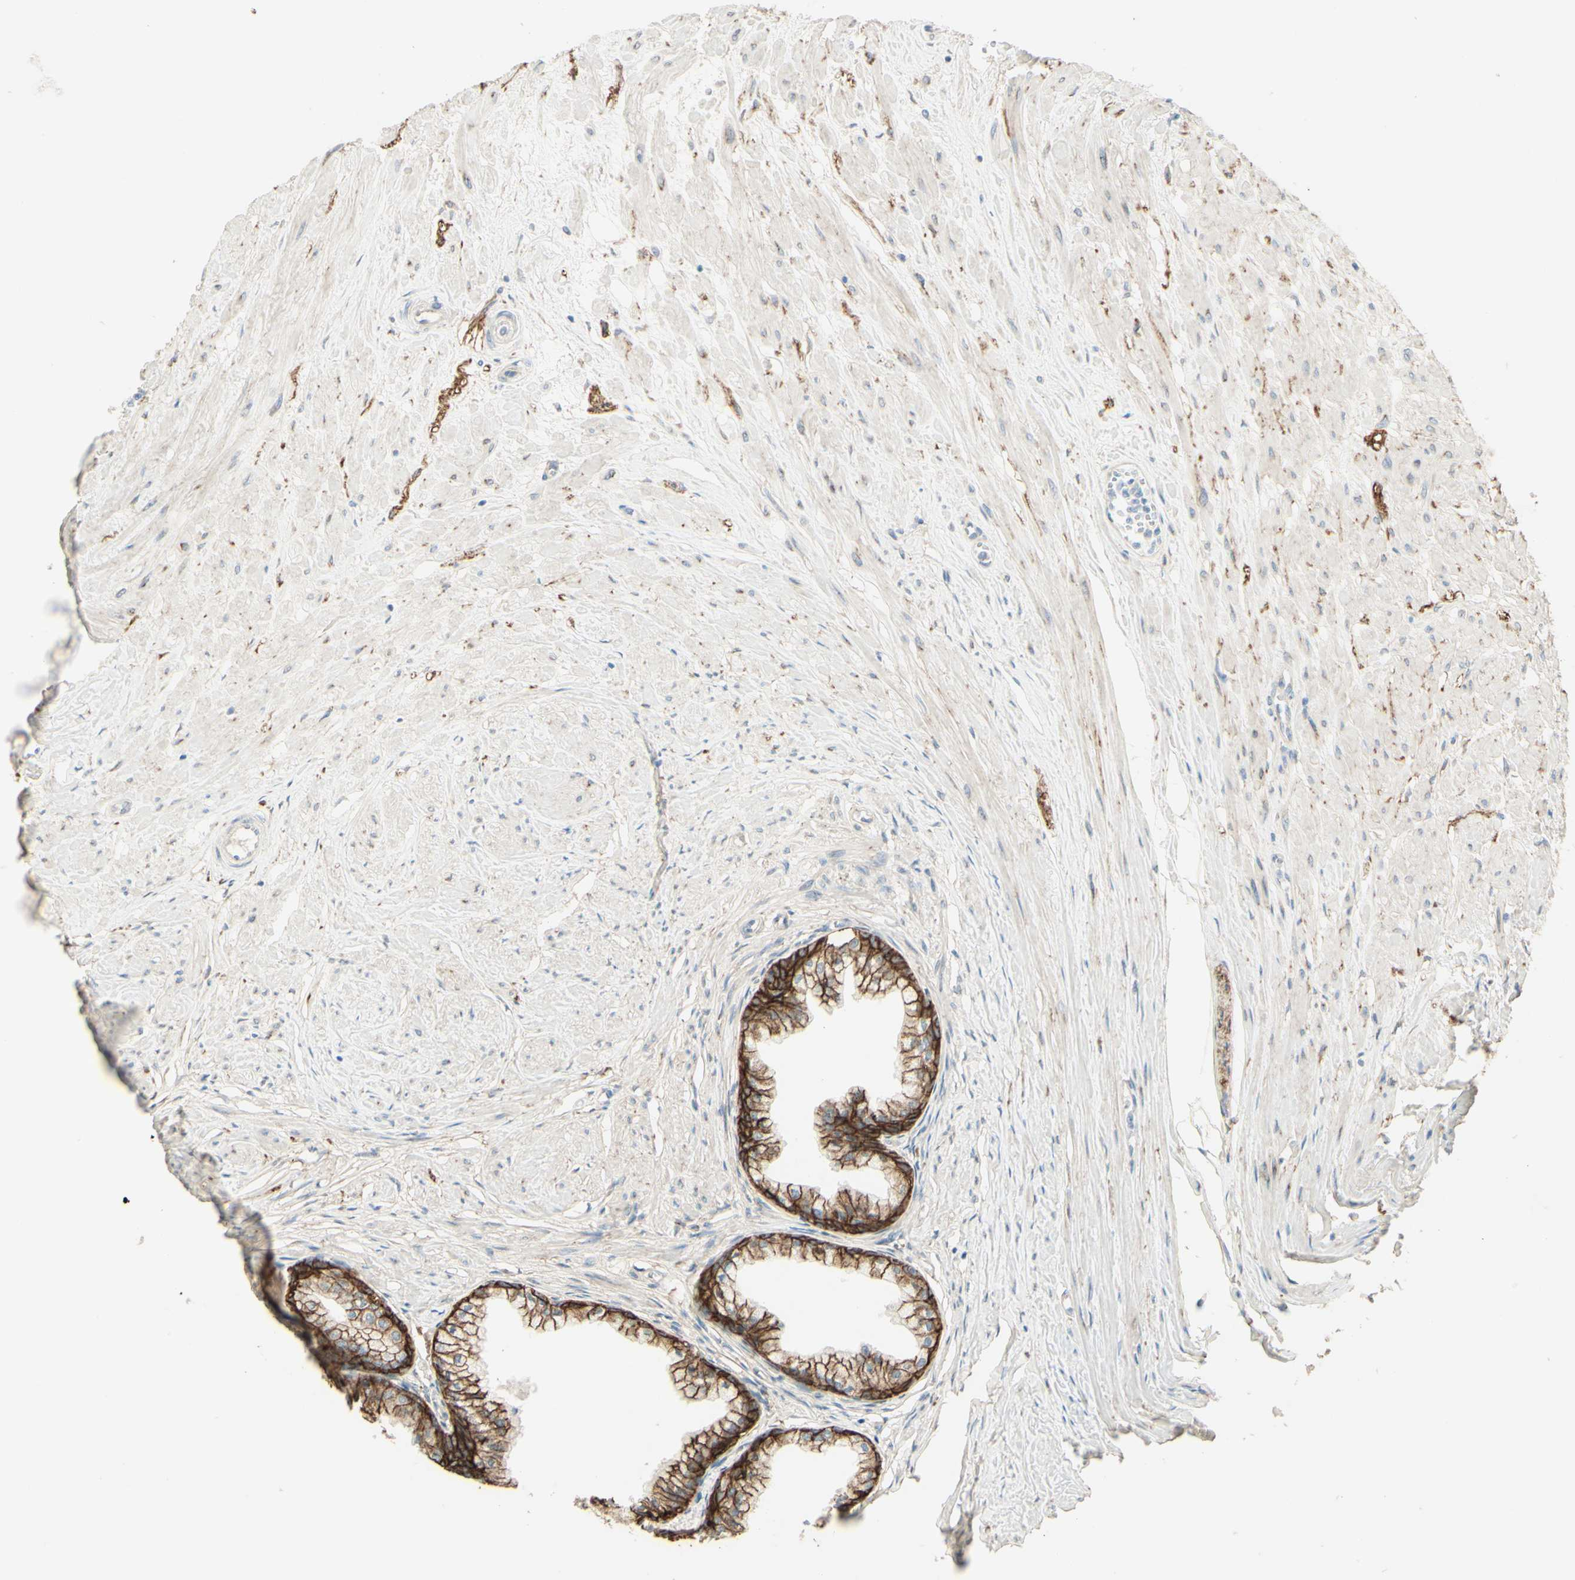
{"staining": {"intensity": "moderate", "quantity": ">75%", "location": "cytoplasmic/membranous"}, "tissue": "prostate", "cell_type": "Glandular cells", "image_type": "normal", "snomed": [{"axis": "morphology", "description": "Normal tissue, NOS"}, {"axis": "topography", "description": "Prostate"}, {"axis": "topography", "description": "Seminal veicle"}], "caption": "Immunohistochemical staining of benign human prostate shows moderate cytoplasmic/membranous protein staining in approximately >75% of glandular cells. (brown staining indicates protein expression, while blue staining denotes nuclei).", "gene": "RNF149", "patient": {"sex": "male", "age": 60}}